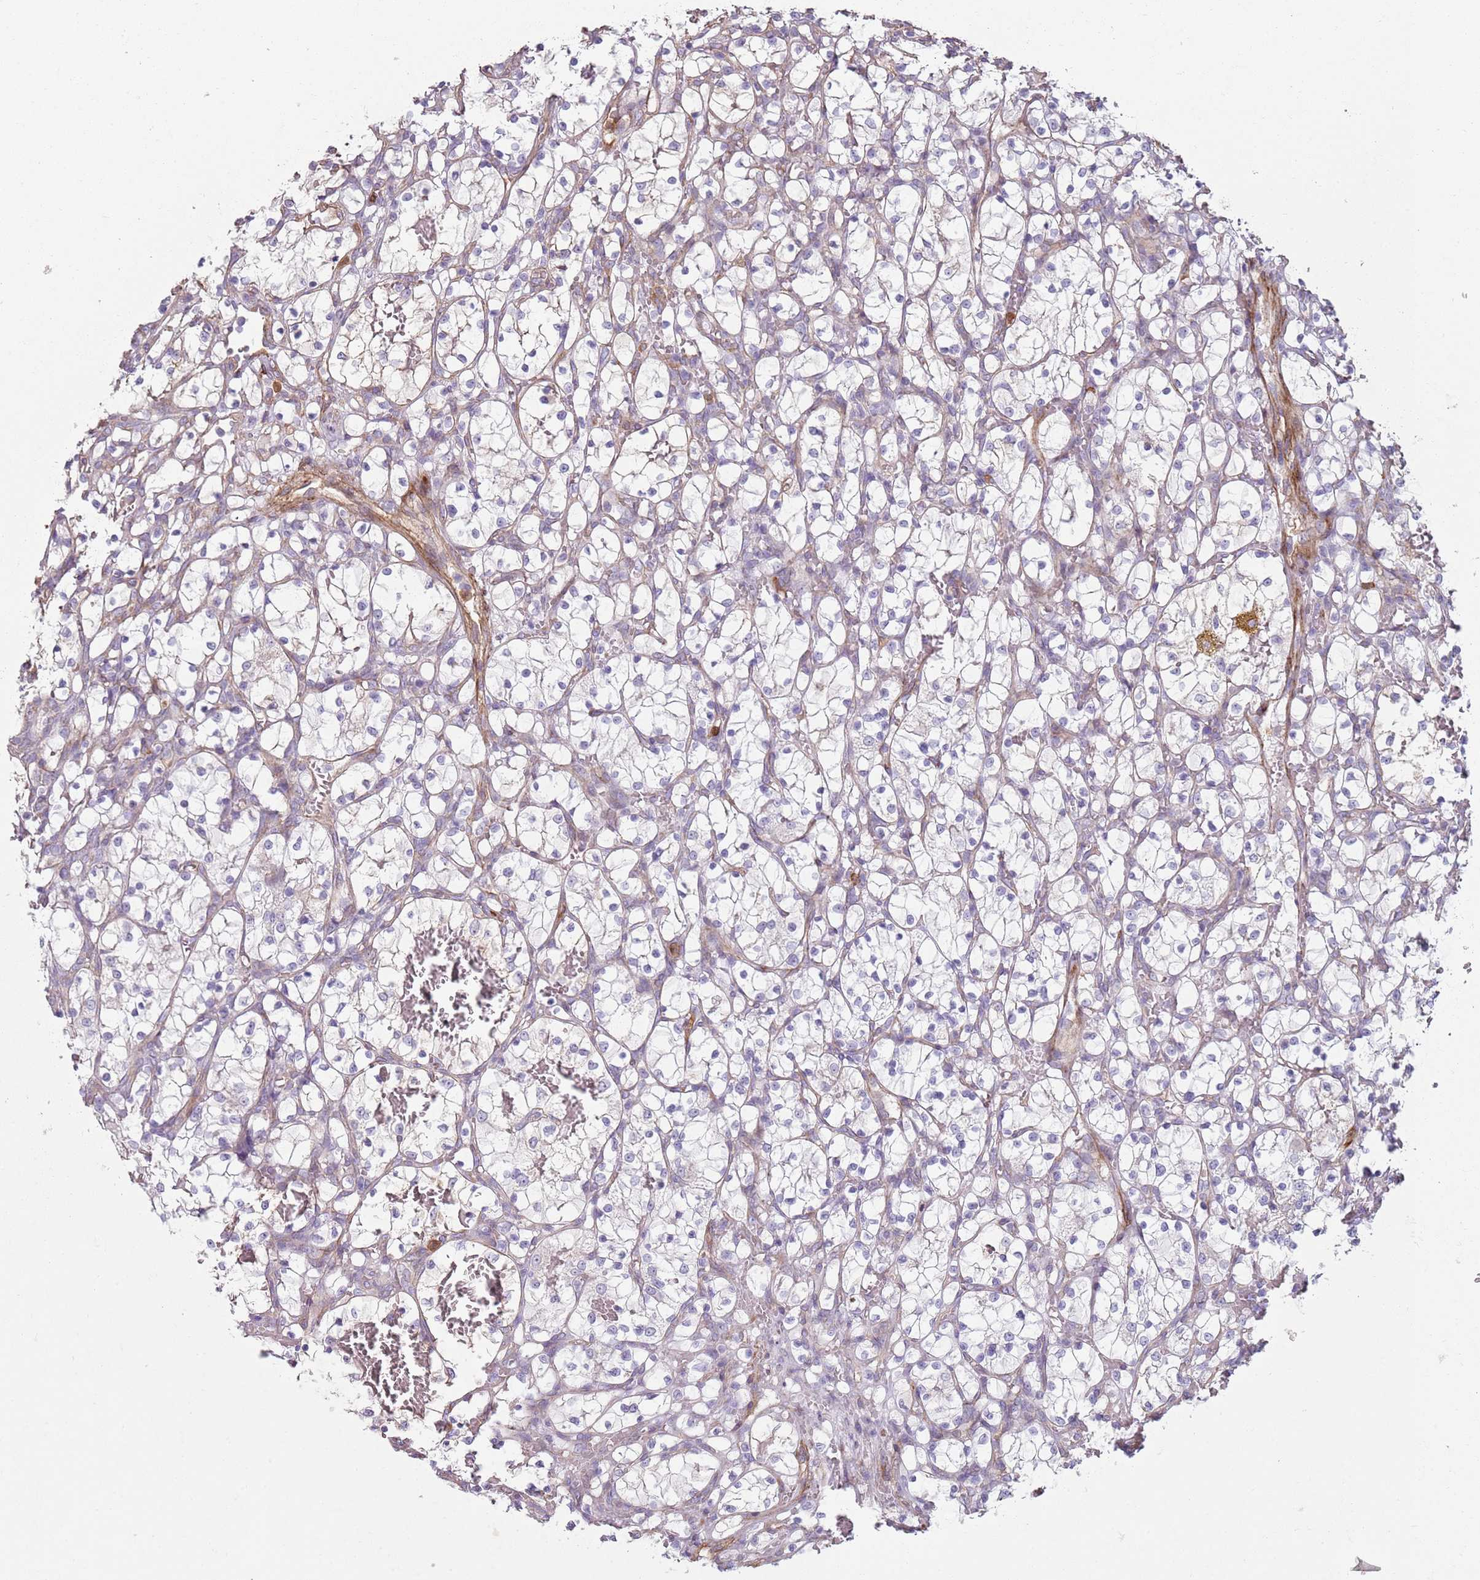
{"staining": {"intensity": "negative", "quantity": "none", "location": "none"}, "tissue": "renal cancer", "cell_type": "Tumor cells", "image_type": "cancer", "snomed": [{"axis": "morphology", "description": "Adenocarcinoma, NOS"}, {"axis": "topography", "description": "Kidney"}], "caption": "DAB immunohistochemical staining of human renal cancer (adenocarcinoma) displays no significant positivity in tumor cells.", "gene": "PHLPP2", "patient": {"sex": "female", "age": 69}}